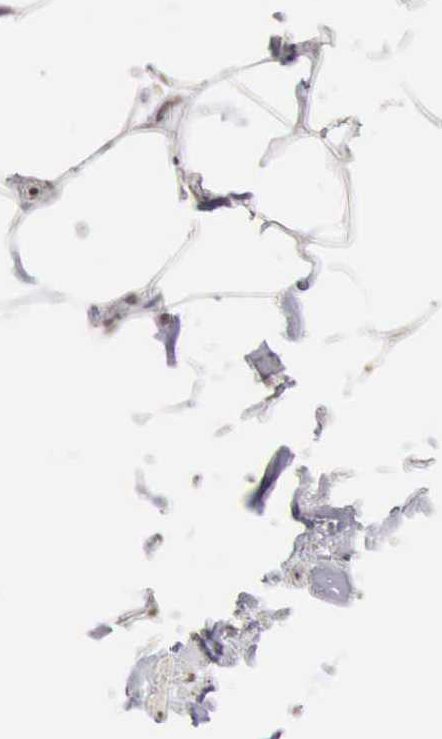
{"staining": {"intensity": "weak", "quantity": "<25%", "location": "nuclear"}, "tissue": "adipose tissue", "cell_type": "Adipocytes", "image_type": "normal", "snomed": [{"axis": "morphology", "description": "Normal tissue, NOS"}, {"axis": "topography", "description": "Vascular tissue"}], "caption": "DAB (3,3'-diaminobenzidine) immunohistochemical staining of unremarkable human adipose tissue exhibits no significant positivity in adipocytes. (IHC, brightfield microscopy, high magnification).", "gene": "TAF1", "patient": {"sex": "male", "age": 41}}